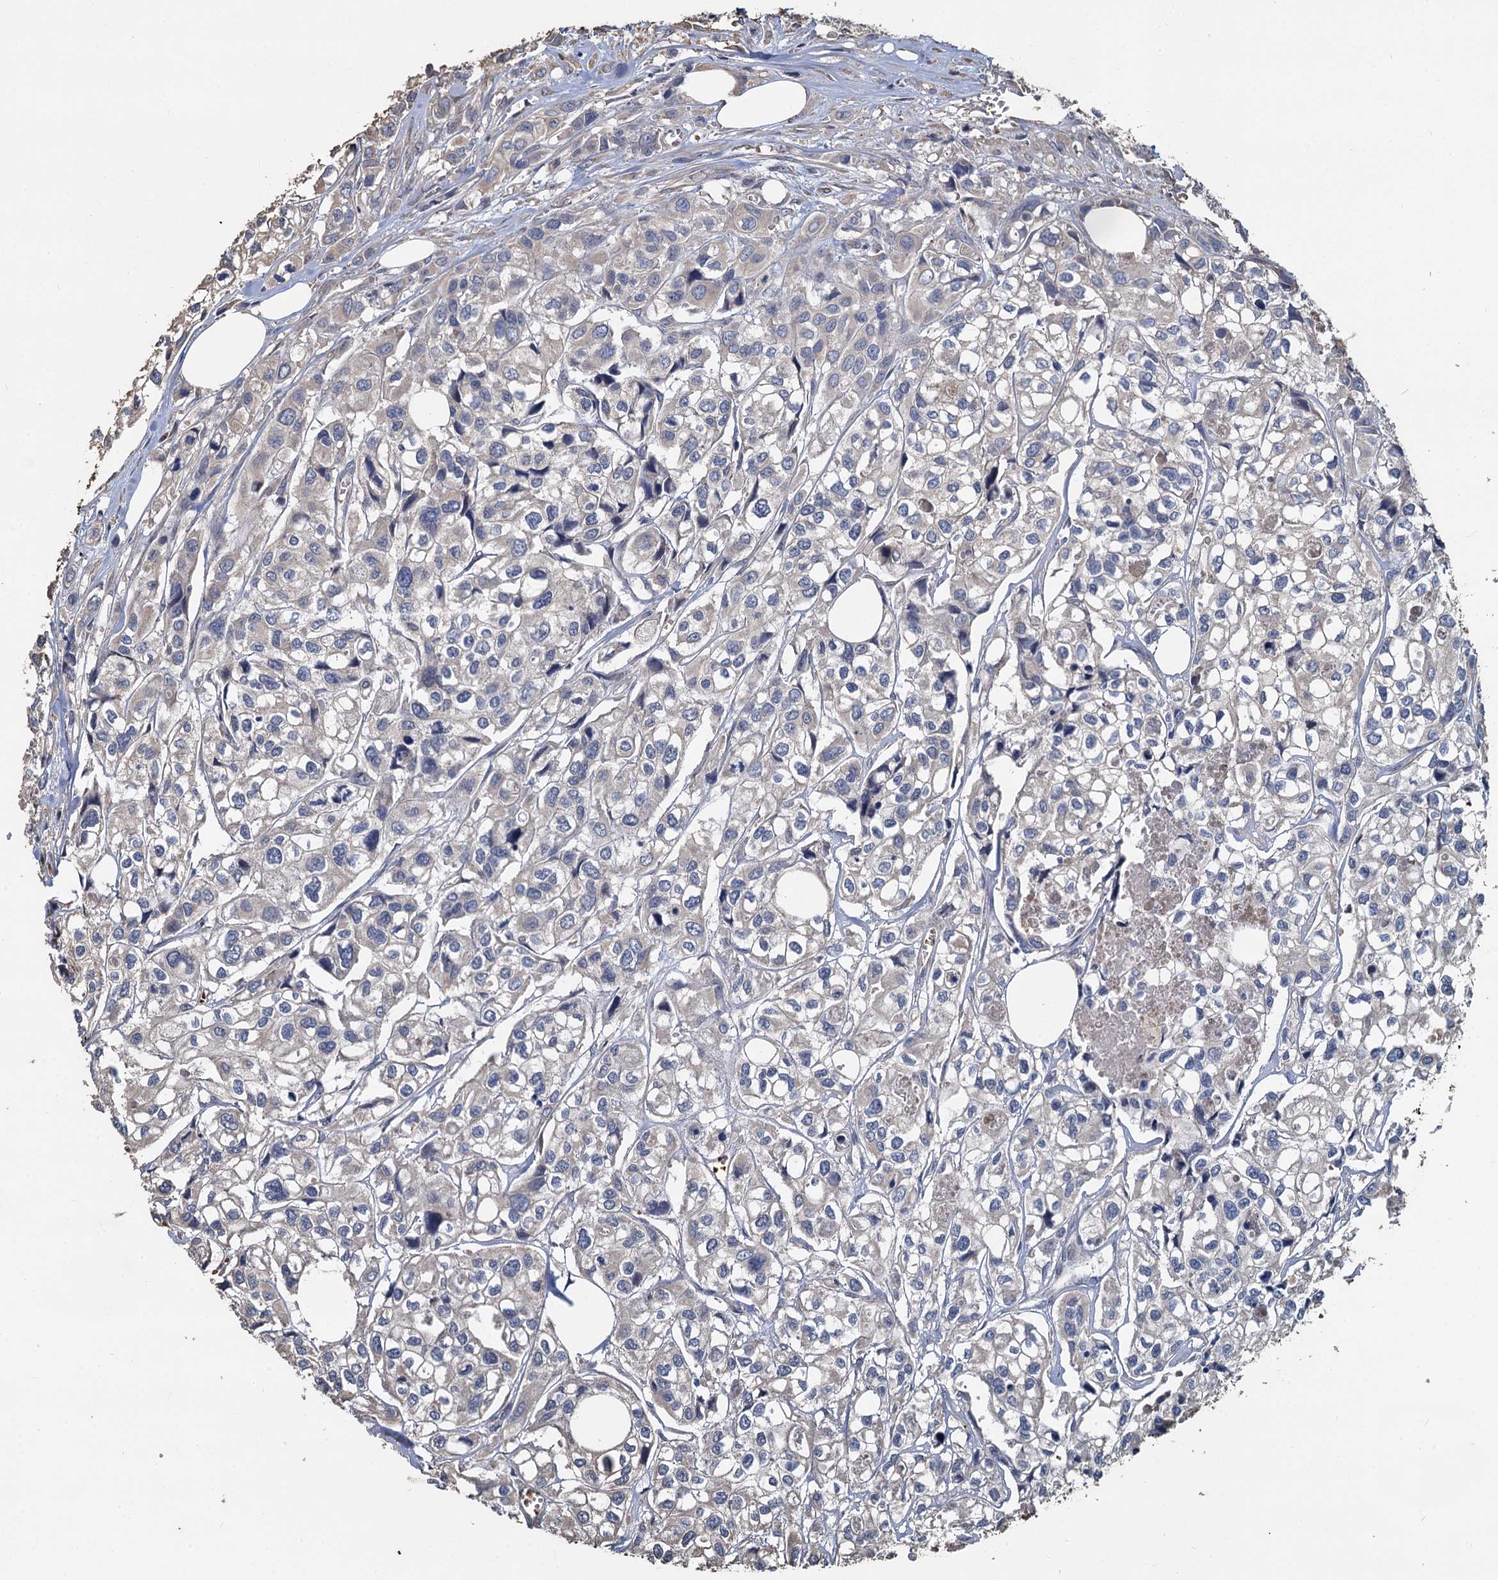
{"staining": {"intensity": "negative", "quantity": "none", "location": "none"}, "tissue": "urothelial cancer", "cell_type": "Tumor cells", "image_type": "cancer", "snomed": [{"axis": "morphology", "description": "Urothelial carcinoma, High grade"}, {"axis": "topography", "description": "Urinary bladder"}], "caption": "High magnification brightfield microscopy of urothelial cancer stained with DAB (brown) and counterstained with hematoxylin (blue): tumor cells show no significant staining.", "gene": "TCTN2", "patient": {"sex": "male", "age": 67}}